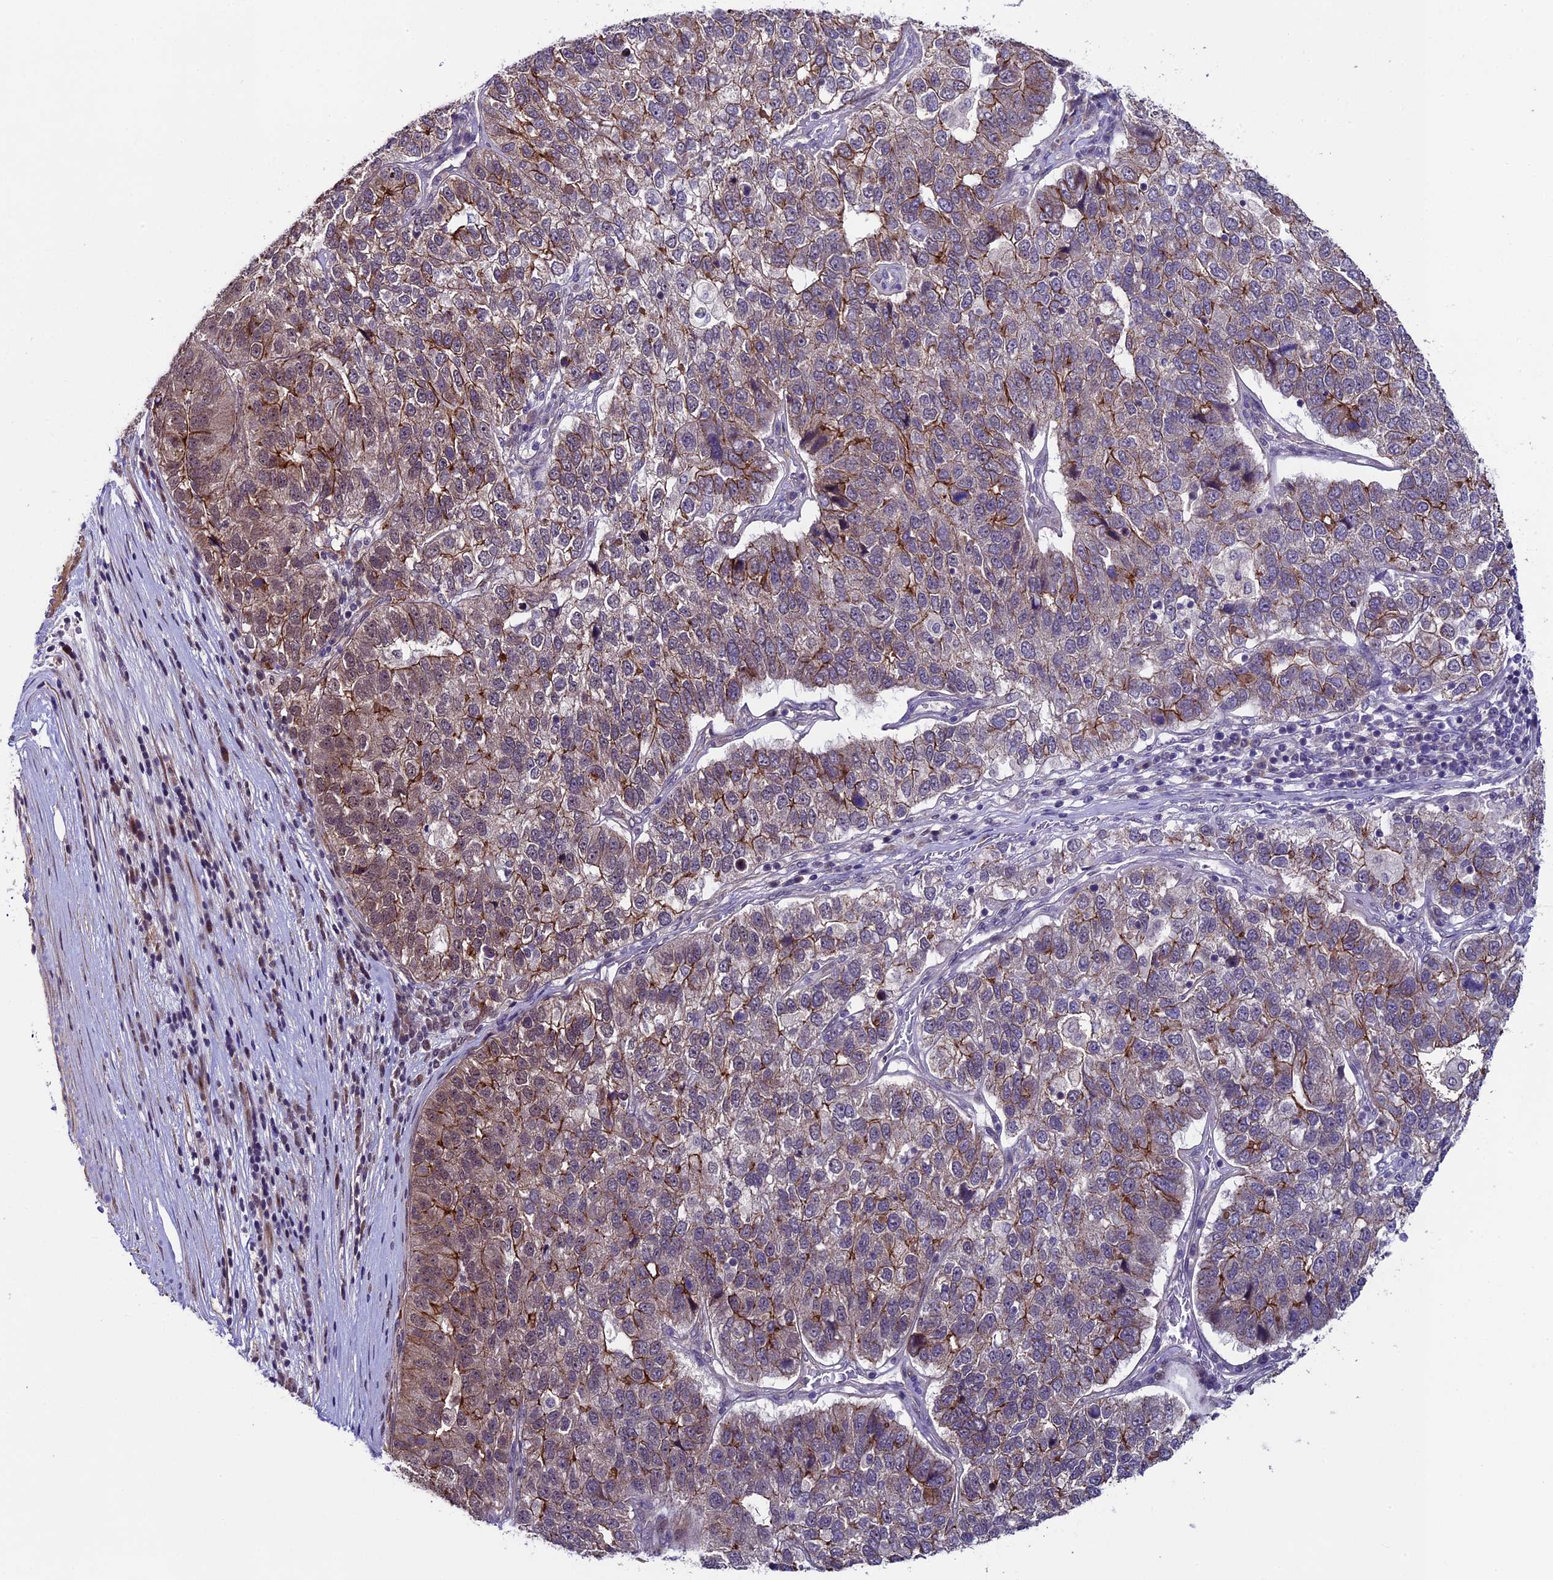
{"staining": {"intensity": "moderate", "quantity": "25%-75%", "location": "cytoplasmic/membranous"}, "tissue": "pancreatic cancer", "cell_type": "Tumor cells", "image_type": "cancer", "snomed": [{"axis": "morphology", "description": "Adenocarcinoma, NOS"}, {"axis": "topography", "description": "Pancreas"}], "caption": "Pancreatic cancer (adenocarcinoma) stained for a protein (brown) exhibits moderate cytoplasmic/membranous positive expression in about 25%-75% of tumor cells.", "gene": "SIPA1L3", "patient": {"sex": "female", "age": 61}}